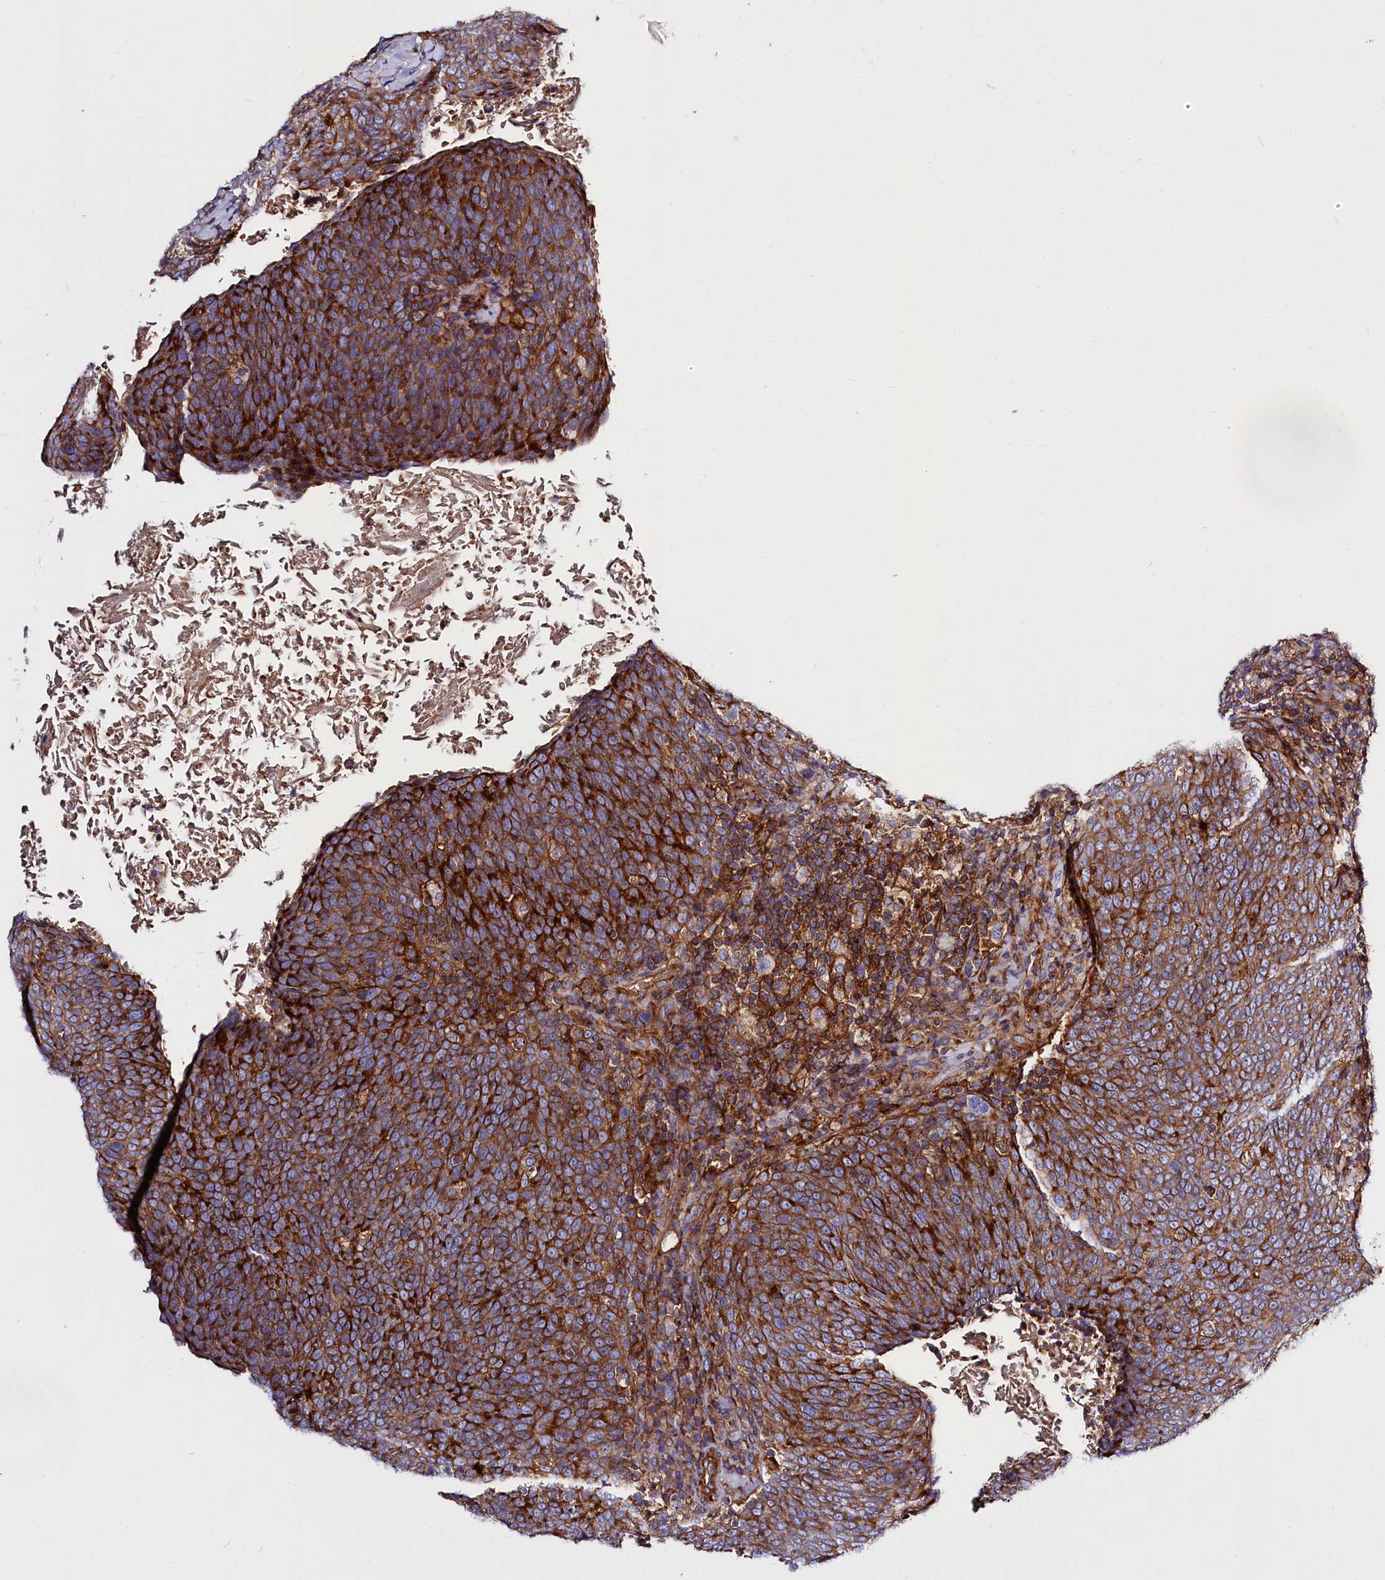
{"staining": {"intensity": "strong", "quantity": ">75%", "location": "cytoplasmic/membranous"}, "tissue": "head and neck cancer", "cell_type": "Tumor cells", "image_type": "cancer", "snomed": [{"axis": "morphology", "description": "Squamous cell carcinoma, NOS"}, {"axis": "morphology", "description": "Squamous cell carcinoma, metastatic, NOS"}, {"axis": "topography", "description": "Lymph node"}, {"axis": "topography", "description": "Head-Neck"}], "caption": "Immunohistochemical staining of head and neck cancer exhibits strong cytoplasmic/membranous protein staining in approximately >75% of tumor cells.", "gene": "ANO6", "patient": {"sex": "male", "age": 62}}